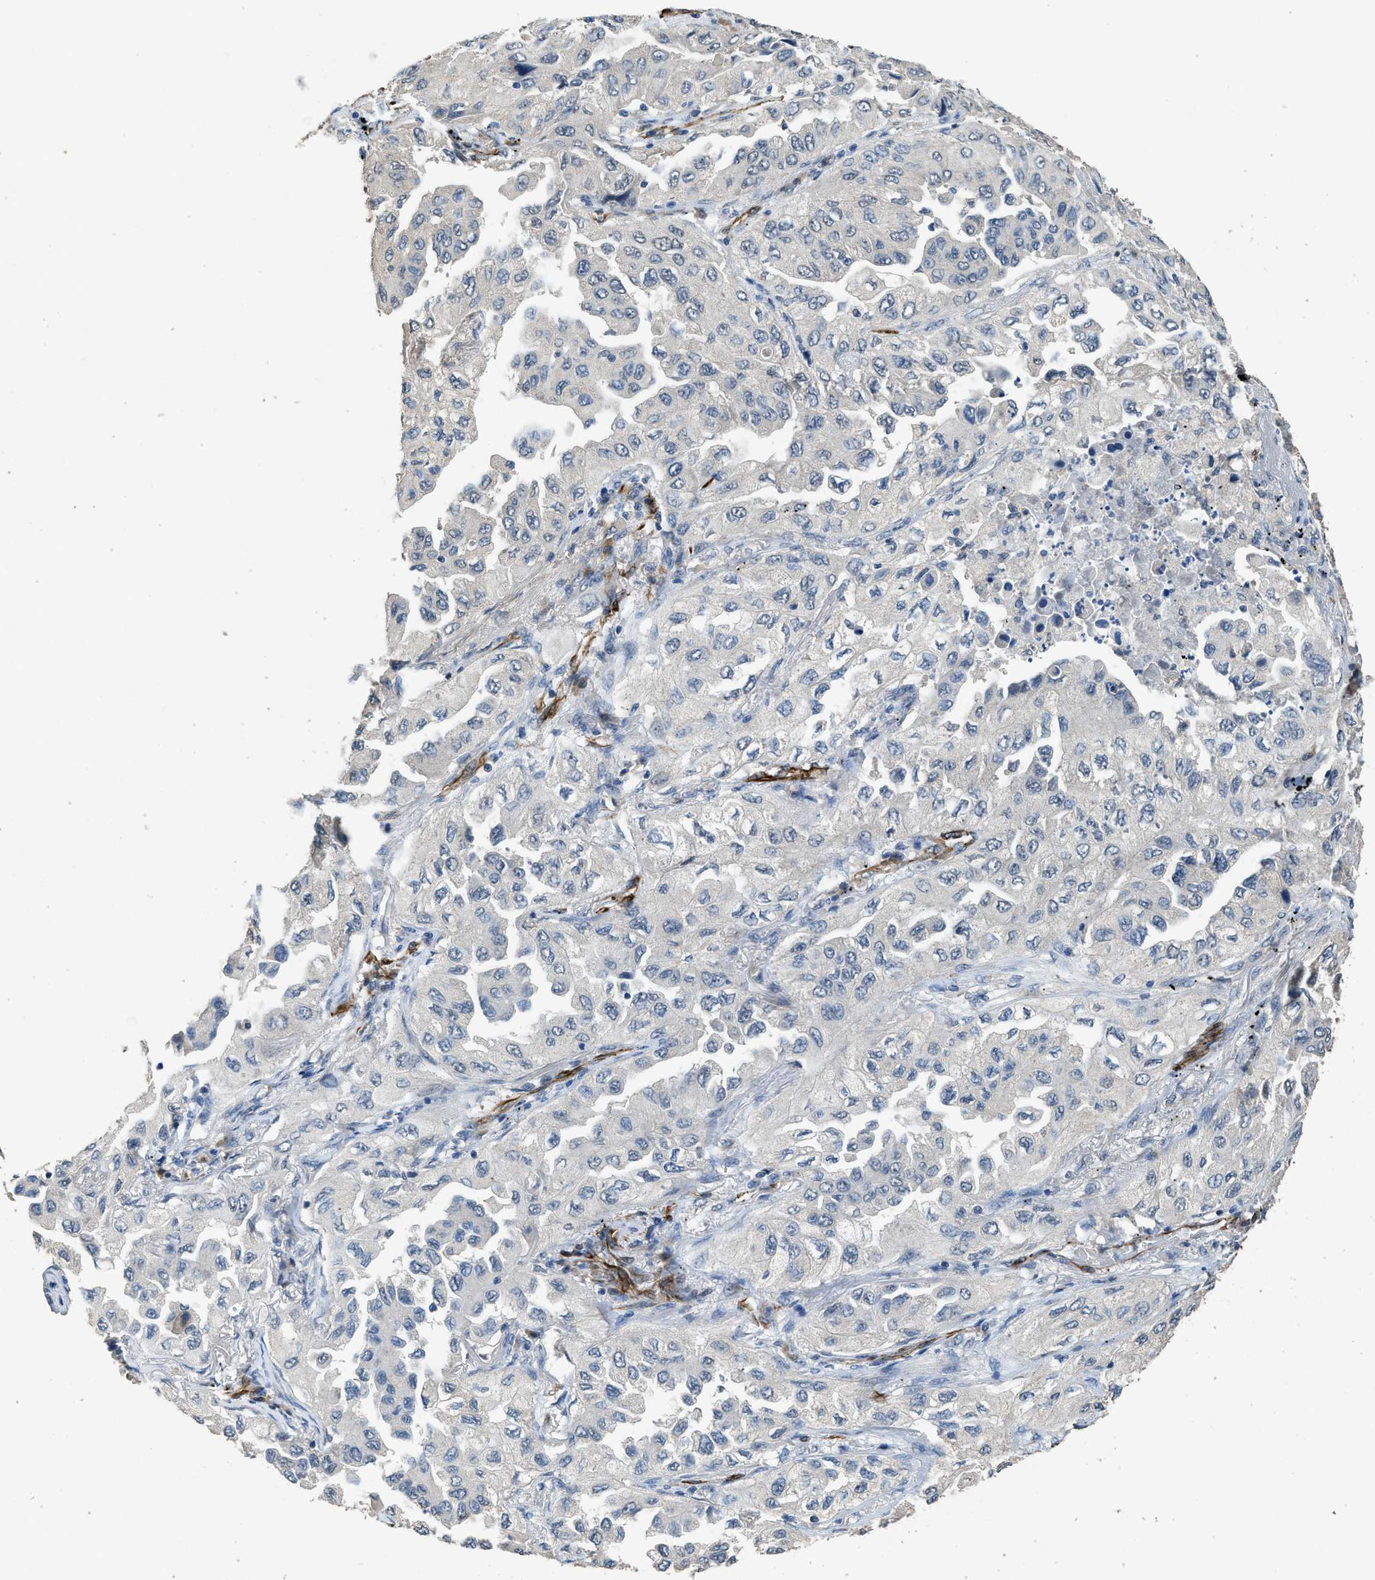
{"staining": {"intensity": "negative", "quantity": "none", "location": "none"}, "tissue": "lung cancer", "cell_type": "Tumor cells", "image_type": "cancer", "snomed": [{"axis": "morphology", "description": "Adenocarcinoma, NOS"}, {"axis": "topography", "description": "Lung"}], "caption": "A micrograph of human lung cancer is negative for staining in tumor cells. Nuclei are stained in blue.", "gene": "SYNM", "patient": {"sex": "female", "age": 65}}